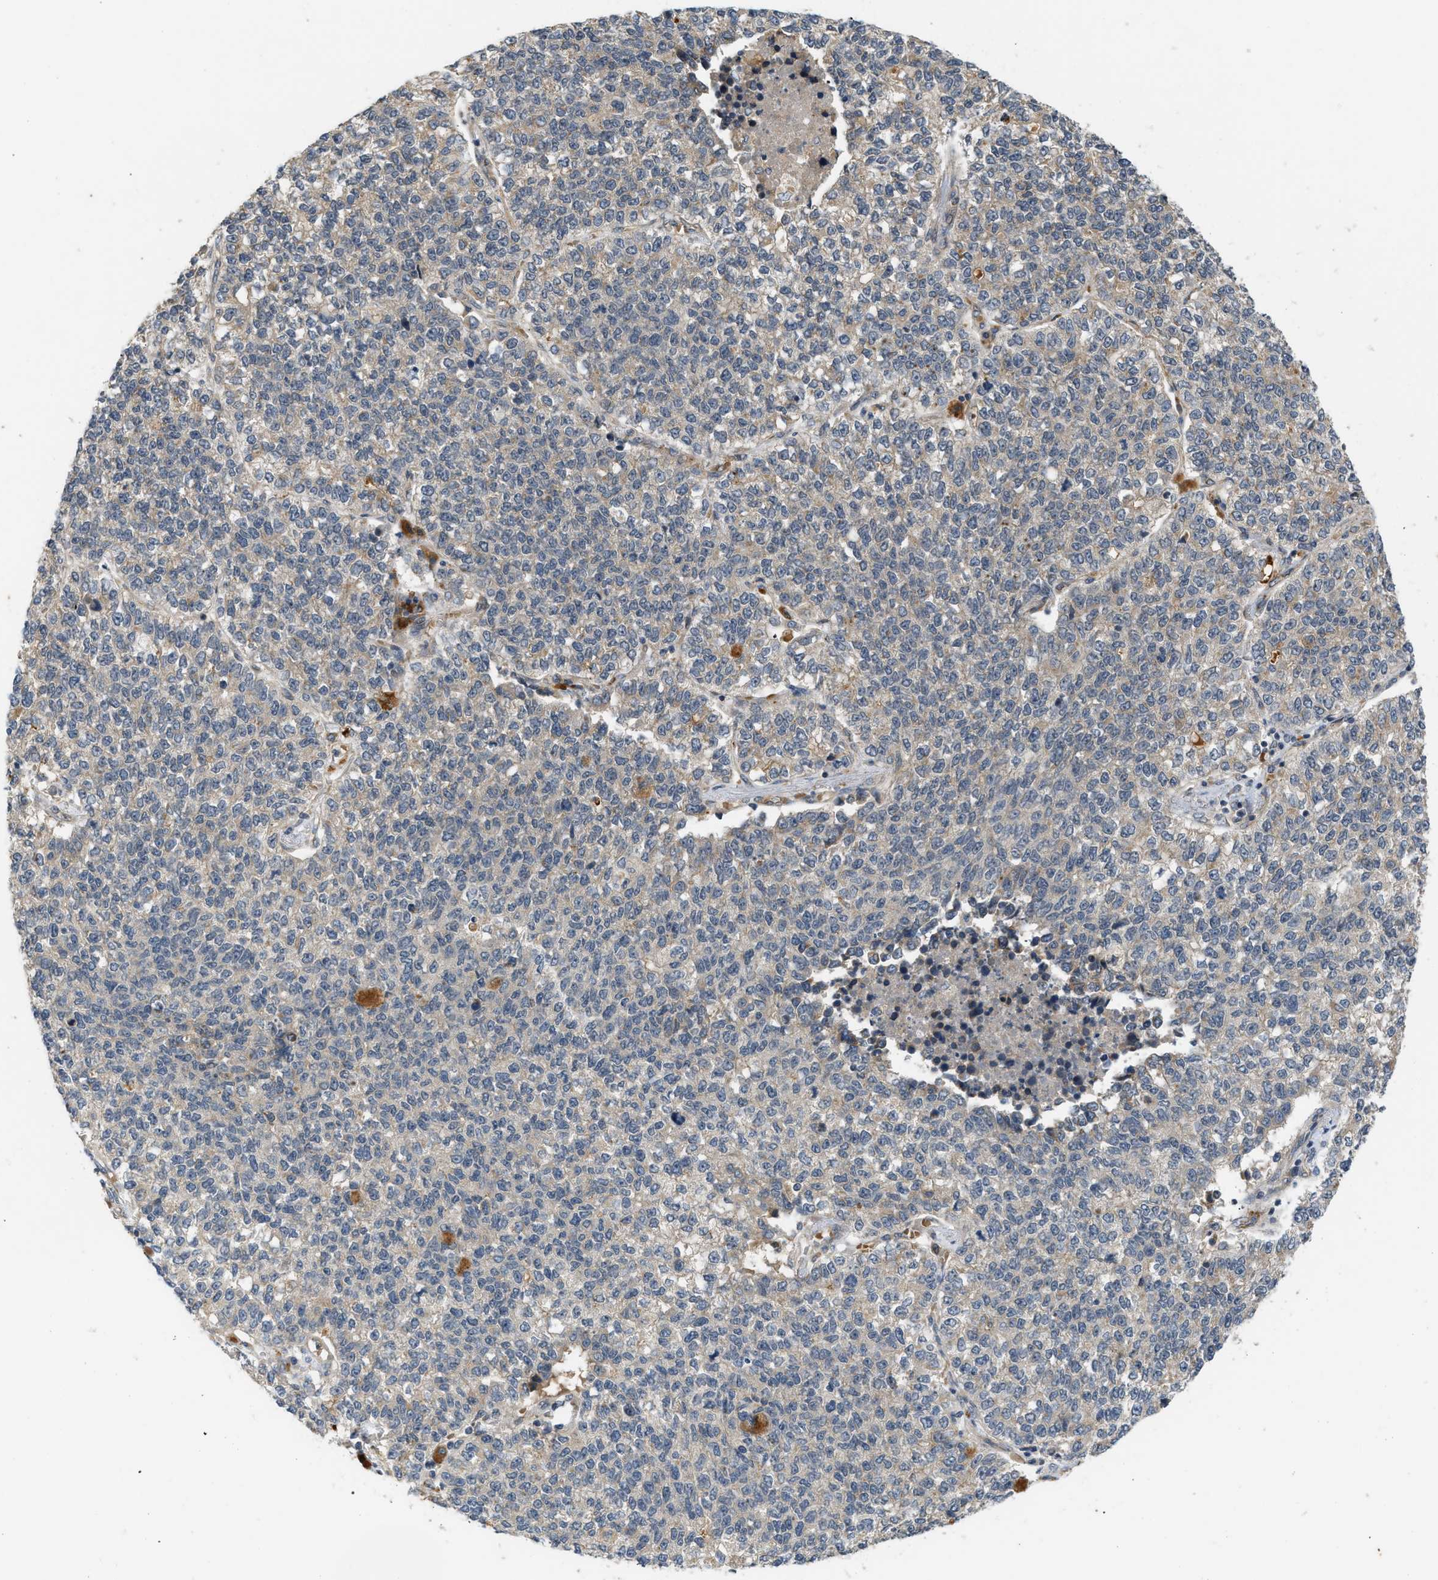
{"staining": {"intensity": "weak", "quantity": "<25%", "location": "cytoplasmic/membranous"}, "tissue": "lung cancer", "cell_type": "Tumor cells", "image_type": "cancer", "snomed": [{"axis": "morphology", "description": "Adenocarcinoma, NOS"}, {"axis": "topography", "description": "Lung"}], "caption": "High magnification brightfield microscopy of lung cancer (adenocarcinoma) stained with DAB (brown) and counterstained with hematoxylin (blue): tumor cells show no significant expression.", "gene": "ADCY8", "patient": {"sex": "male", "age": 49}}